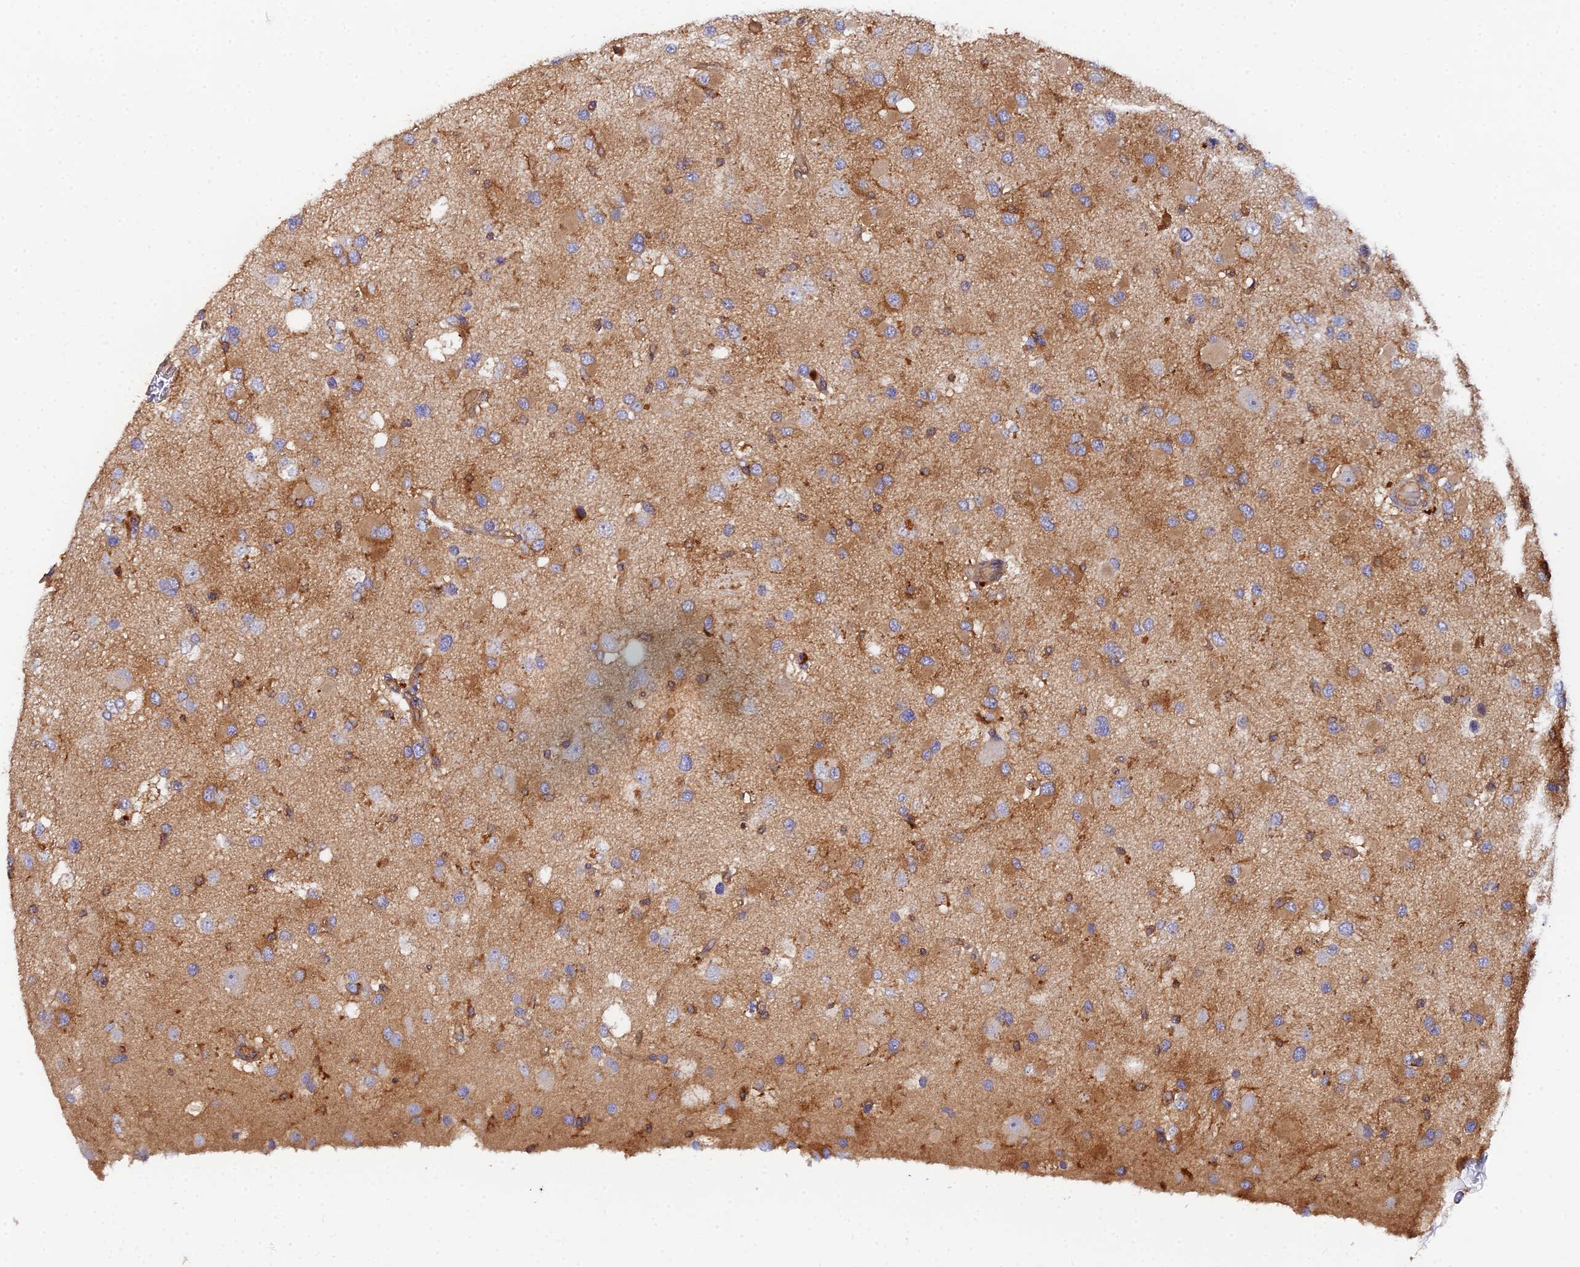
{"staining": {"intensity": "moderate", "quantity": "<25%", "location": "cytoplasmic/membranous"}, "tissue": "glioma", "cell_type": "Tumor cells", "image_type": "cancer", "snomed": [{"axis": "morphology", "description": "Glioma, malignant, High grade"}, {"axis": "topography", "description": "Brain"}], "caption": "IHC micrograph of neoplastic tissue: human glioma stained using immunohistochemistry shows low levels of moderate protein expression localized specifically in the cytoplasmic/membranous of tumor cells, appearing as a cytoplasmic/membranous brown color.", "gene": "GNG5B", "patient": {"sex": "male", "age": 53}}